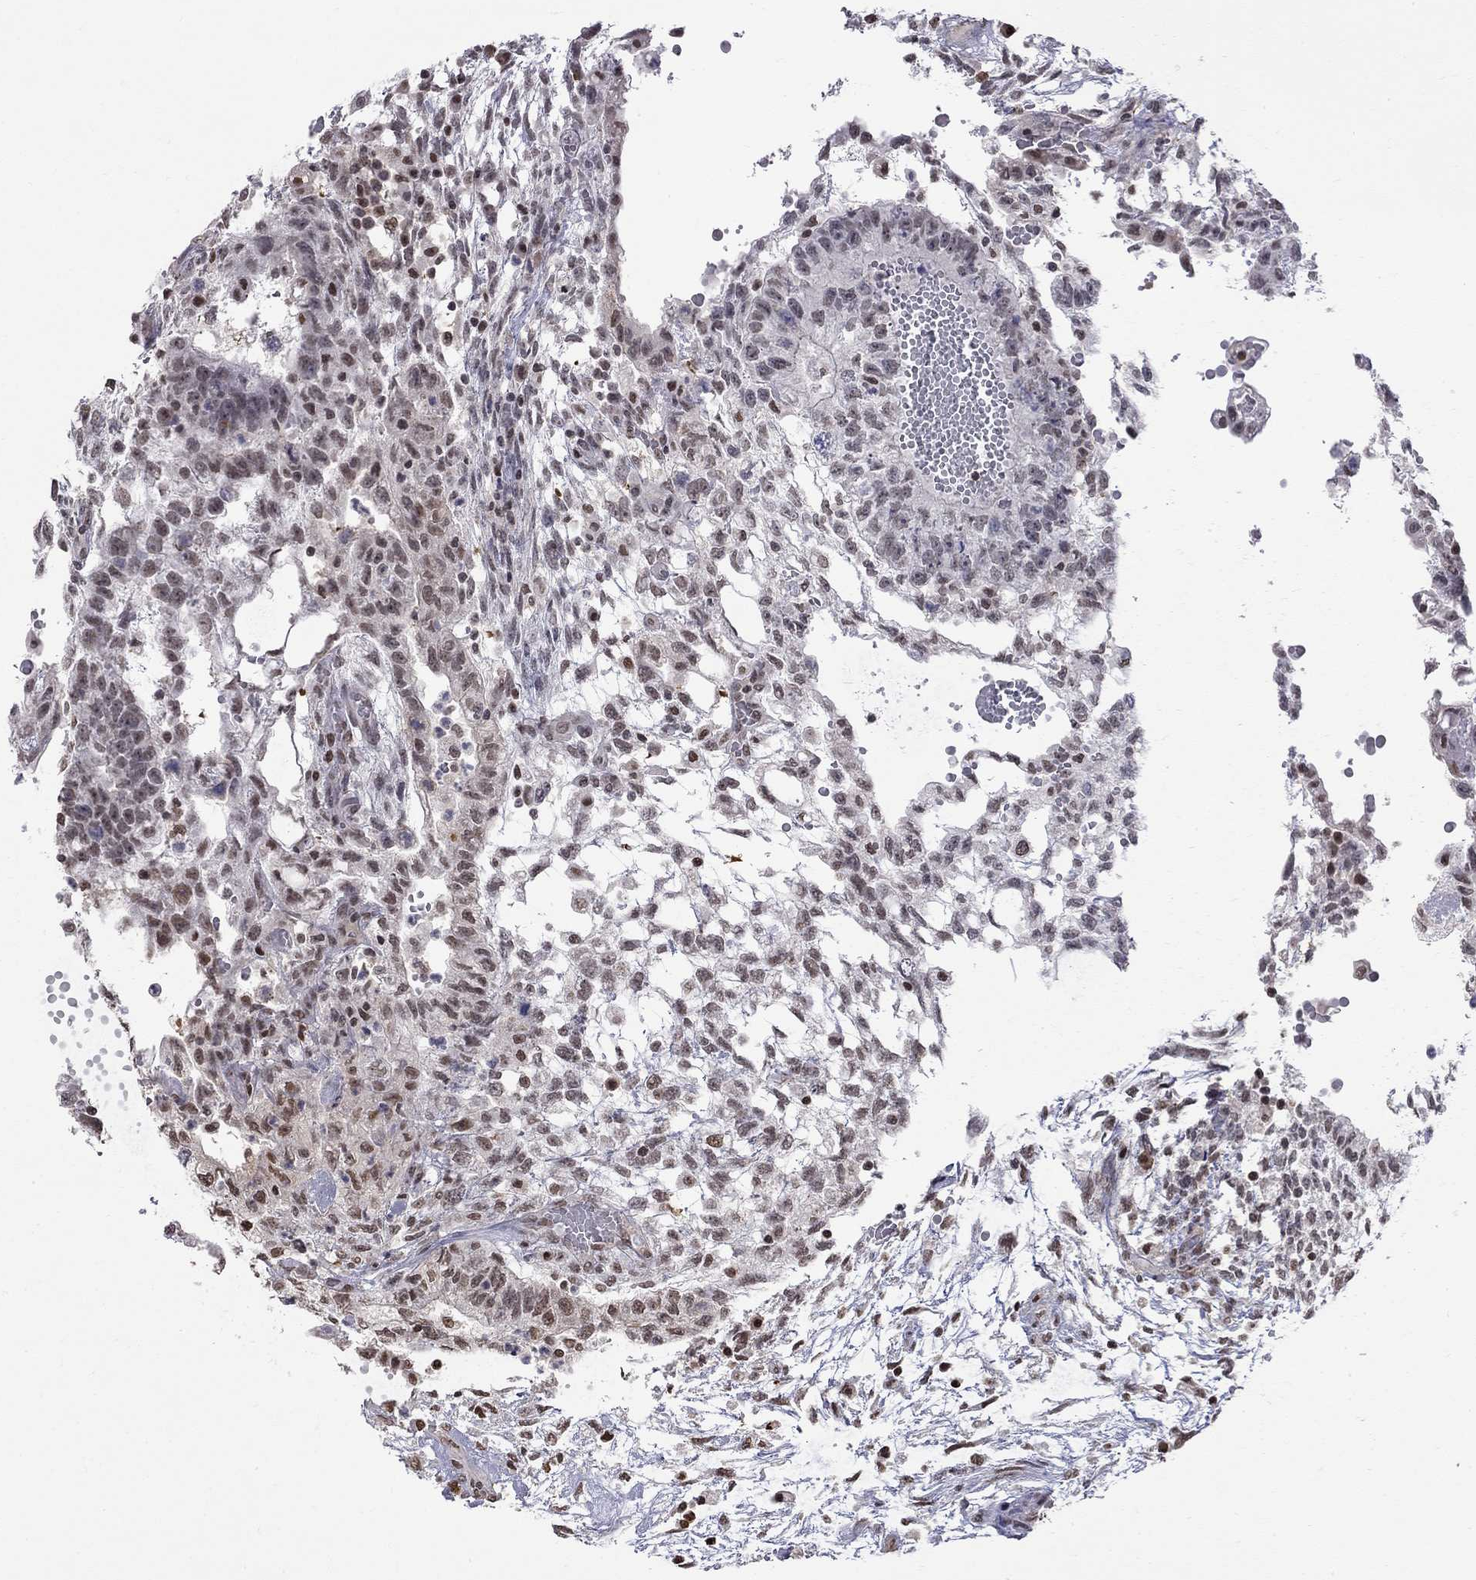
{"staining": {"intensity": "weak", "quantity": "<25%", "location": "nuclear"}, "tissue": "testis cancer", "cell_type": "Tumor cells", "image_type": "cancer", "snomed": [{"axis": "morphology", "description": "Carcinoma, Embryonal, NOS"}, {"axis": "topography", "description": "Testis"}], "caption": "A histopathology image of testis cancer (embryonal carcinoma) stained for a protein reveals no brown staining in tumor cells.", "gene": "RFWD3", "patient": {"sex": "male", "age": 32}}